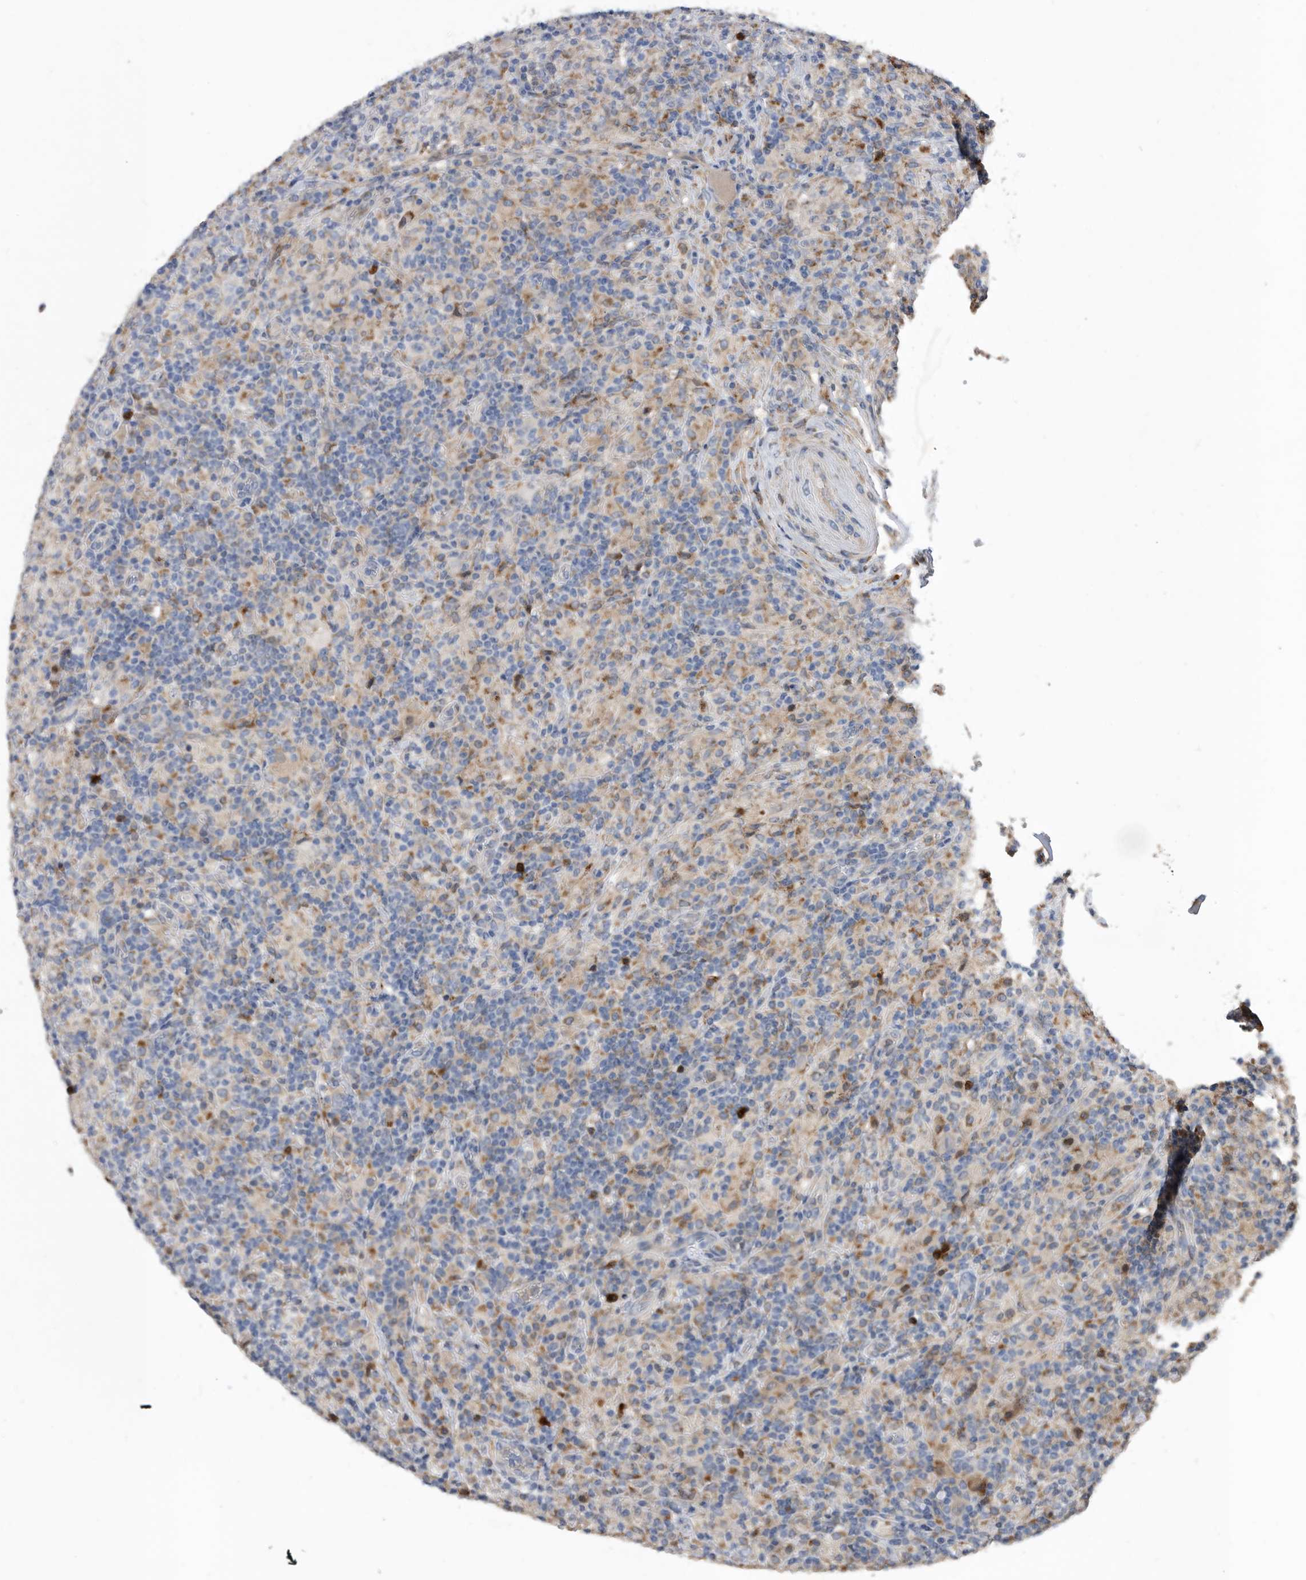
{"staining": {"intensity": "negative", "quantity": "none", "location": "none"}, "tissue": "lymphoma", "cell_type": "Tumor cells", "image_type": "cancer", "snomed": [{"axis": "morphology", "description": "Hodgkin's disease, NOS"}, {"axis": "topography", "description": "Lymph node"}], "caption": "The immunohistochemistry (IHC) histopathology image has no significant expression in tumor cells of Hodgkin's disease tissue.", "gene": "CRISPLD2", "patient": {"sex": "male", "age": 70}}